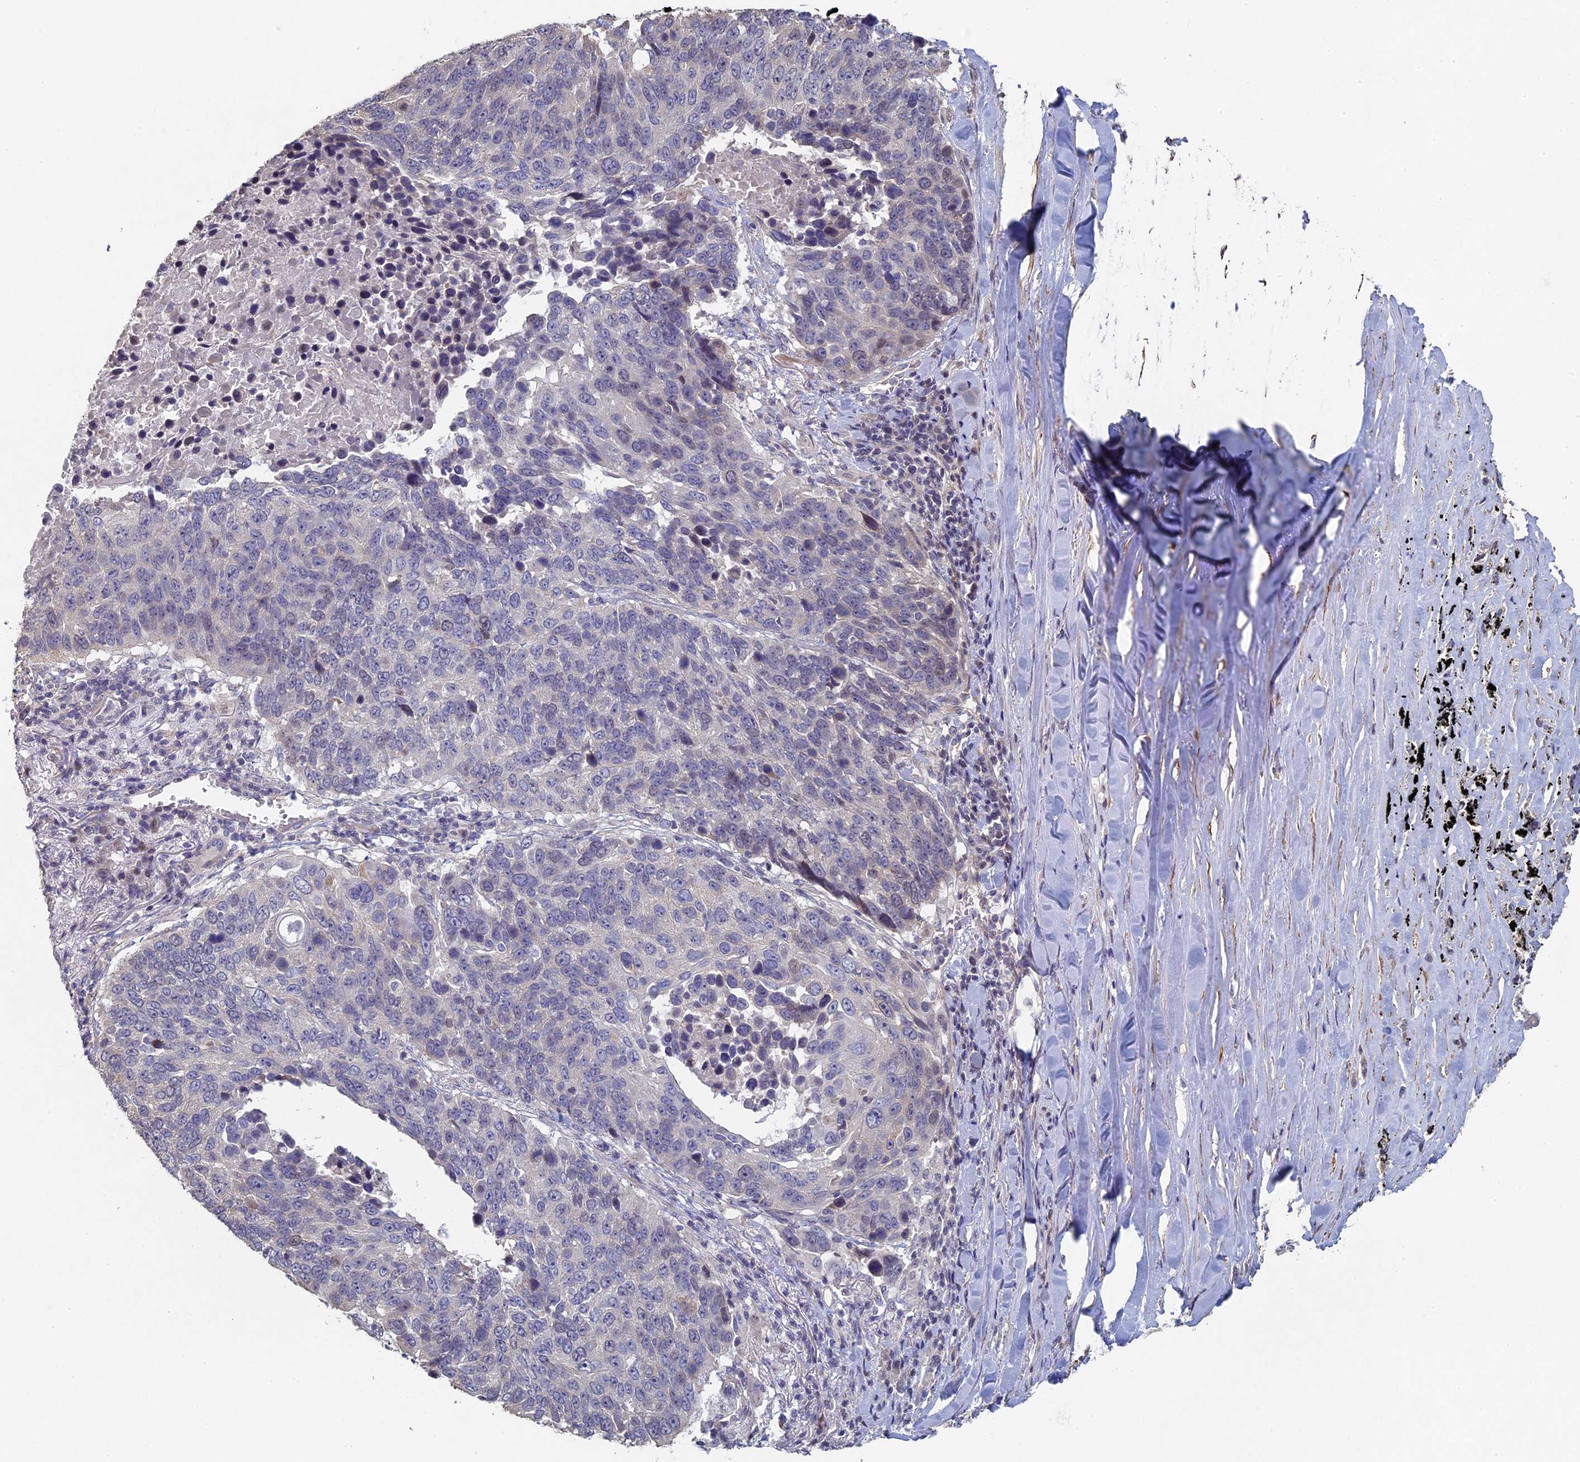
{"staining": {"intensity": "negative", "quantity": "none", "location": "none"}, "tissue": "lung cancer", "cell_type": "Tumor cells", "image_type": "cancer", "snomed": [{"axis": "morphology", "description": "Normal tissue, NOS"}, {"axis": "morphology", "description": "Squamous cell carcinoma, NOS"}, {"axis": "topography", "description": "Lymph node"}, {"axis": "topography", "description": "Lung"}], "caption": "The photomicrograph reveals no significant expression in tumor cells of lung cancer.", "gene": "DIXDC1", "patient": {"sex": "male", "age": 66}}